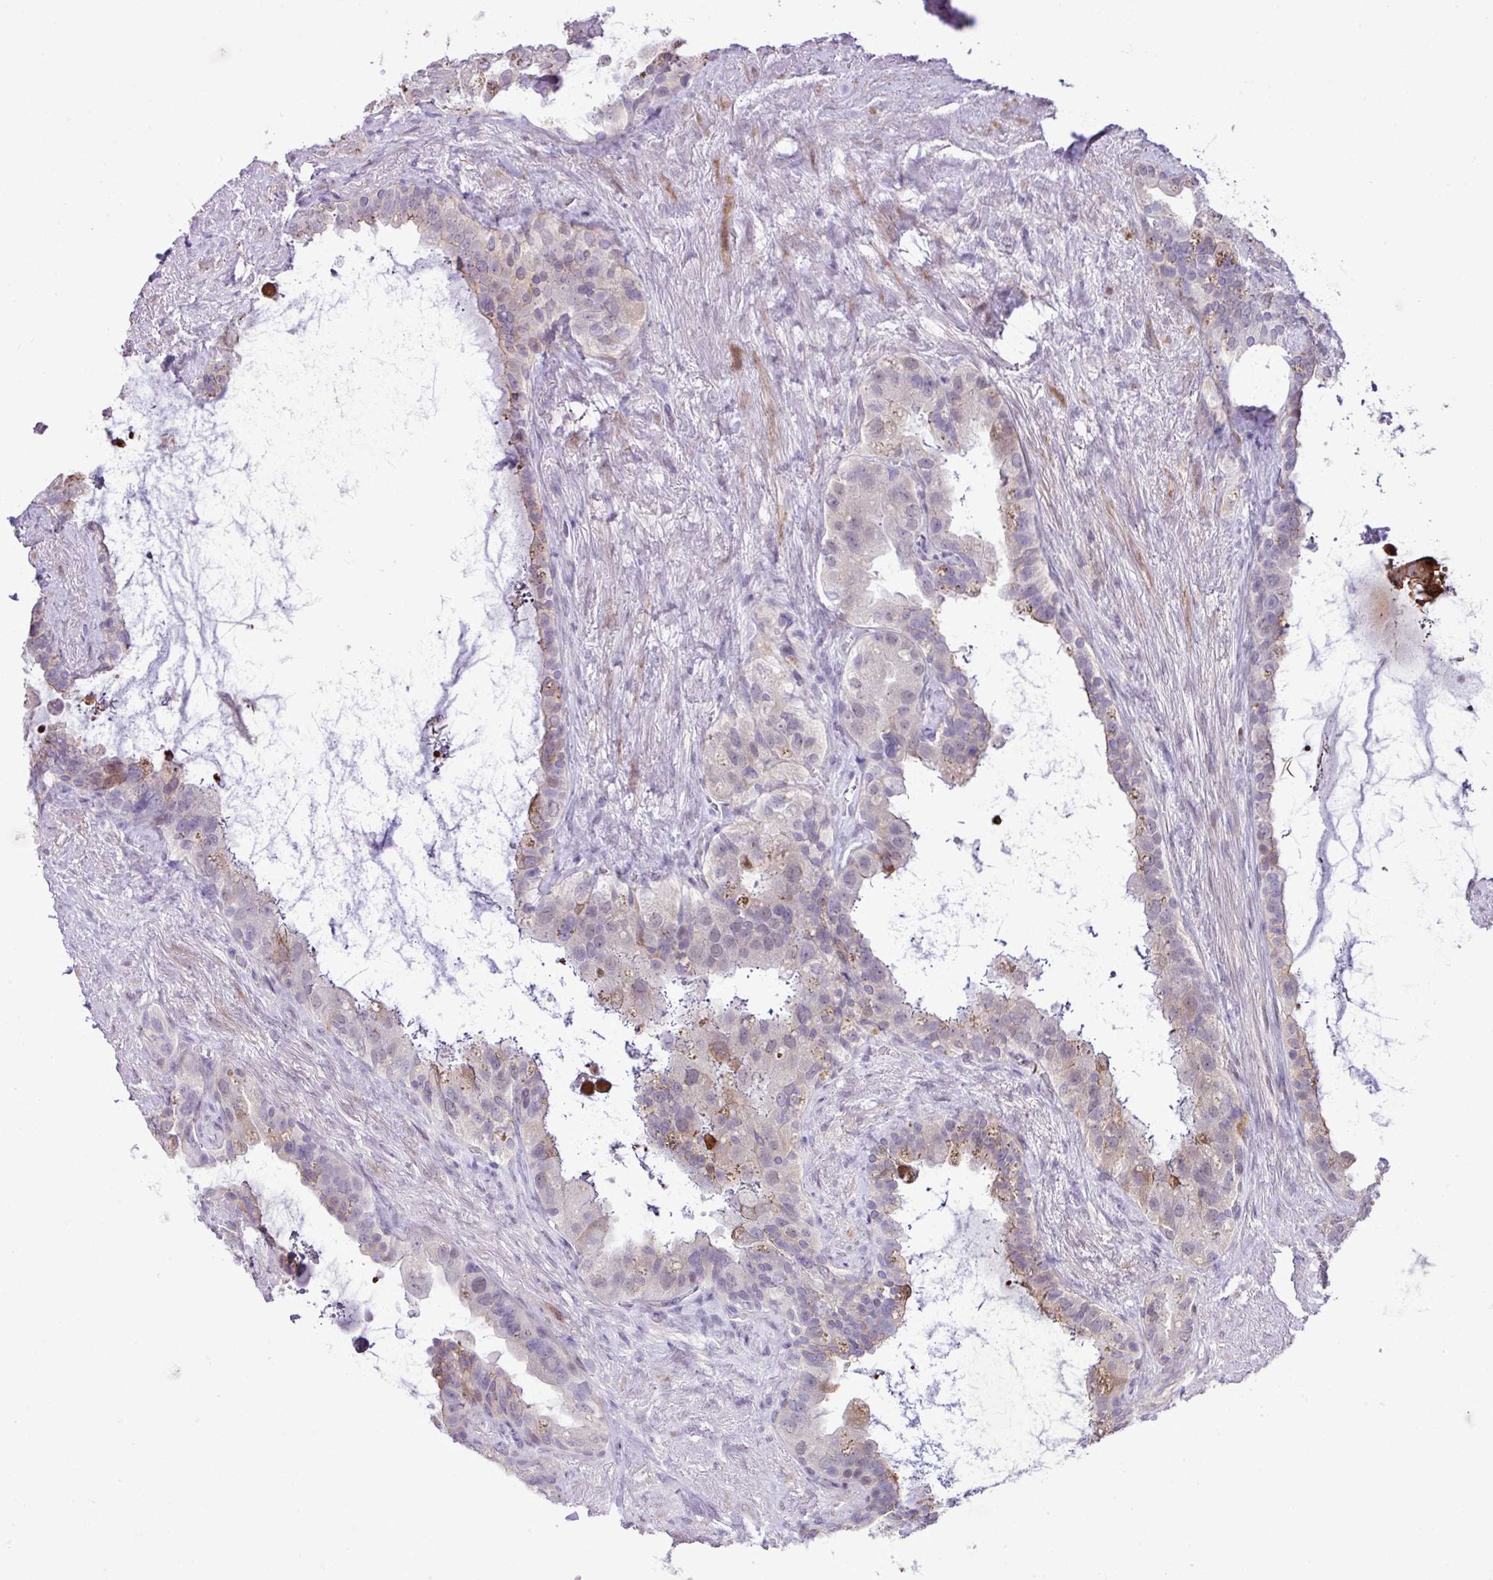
{"staining": {"intensity": "weak", "quantity": "25%-75%", "location": "cytoplasmic/membranous,nuclear"}, "tissue": "seminal vesicle", "cell_type": "Glandular cells", "image_type": "normal", "snomed": [{"axis": "morphology", "description": "Normal tissue, NOS"}, {"axis": "topography", "description": "Seminal veicle"}, {"axis": "topography", "description": "Peripheral nerve tissue"}], "caption": "High-power microscopy captured an IHC photomicrograph of normal seminal vesicle, revealing weak cytoplasmic/membranous,nuclear expression in approximately 25%-75% of glandular cells. (DAB IHC, brown staining for protein, blue staining for nuclei).", "gene": "YLPM1", "patient": {"sex": "male", "age": 76}}